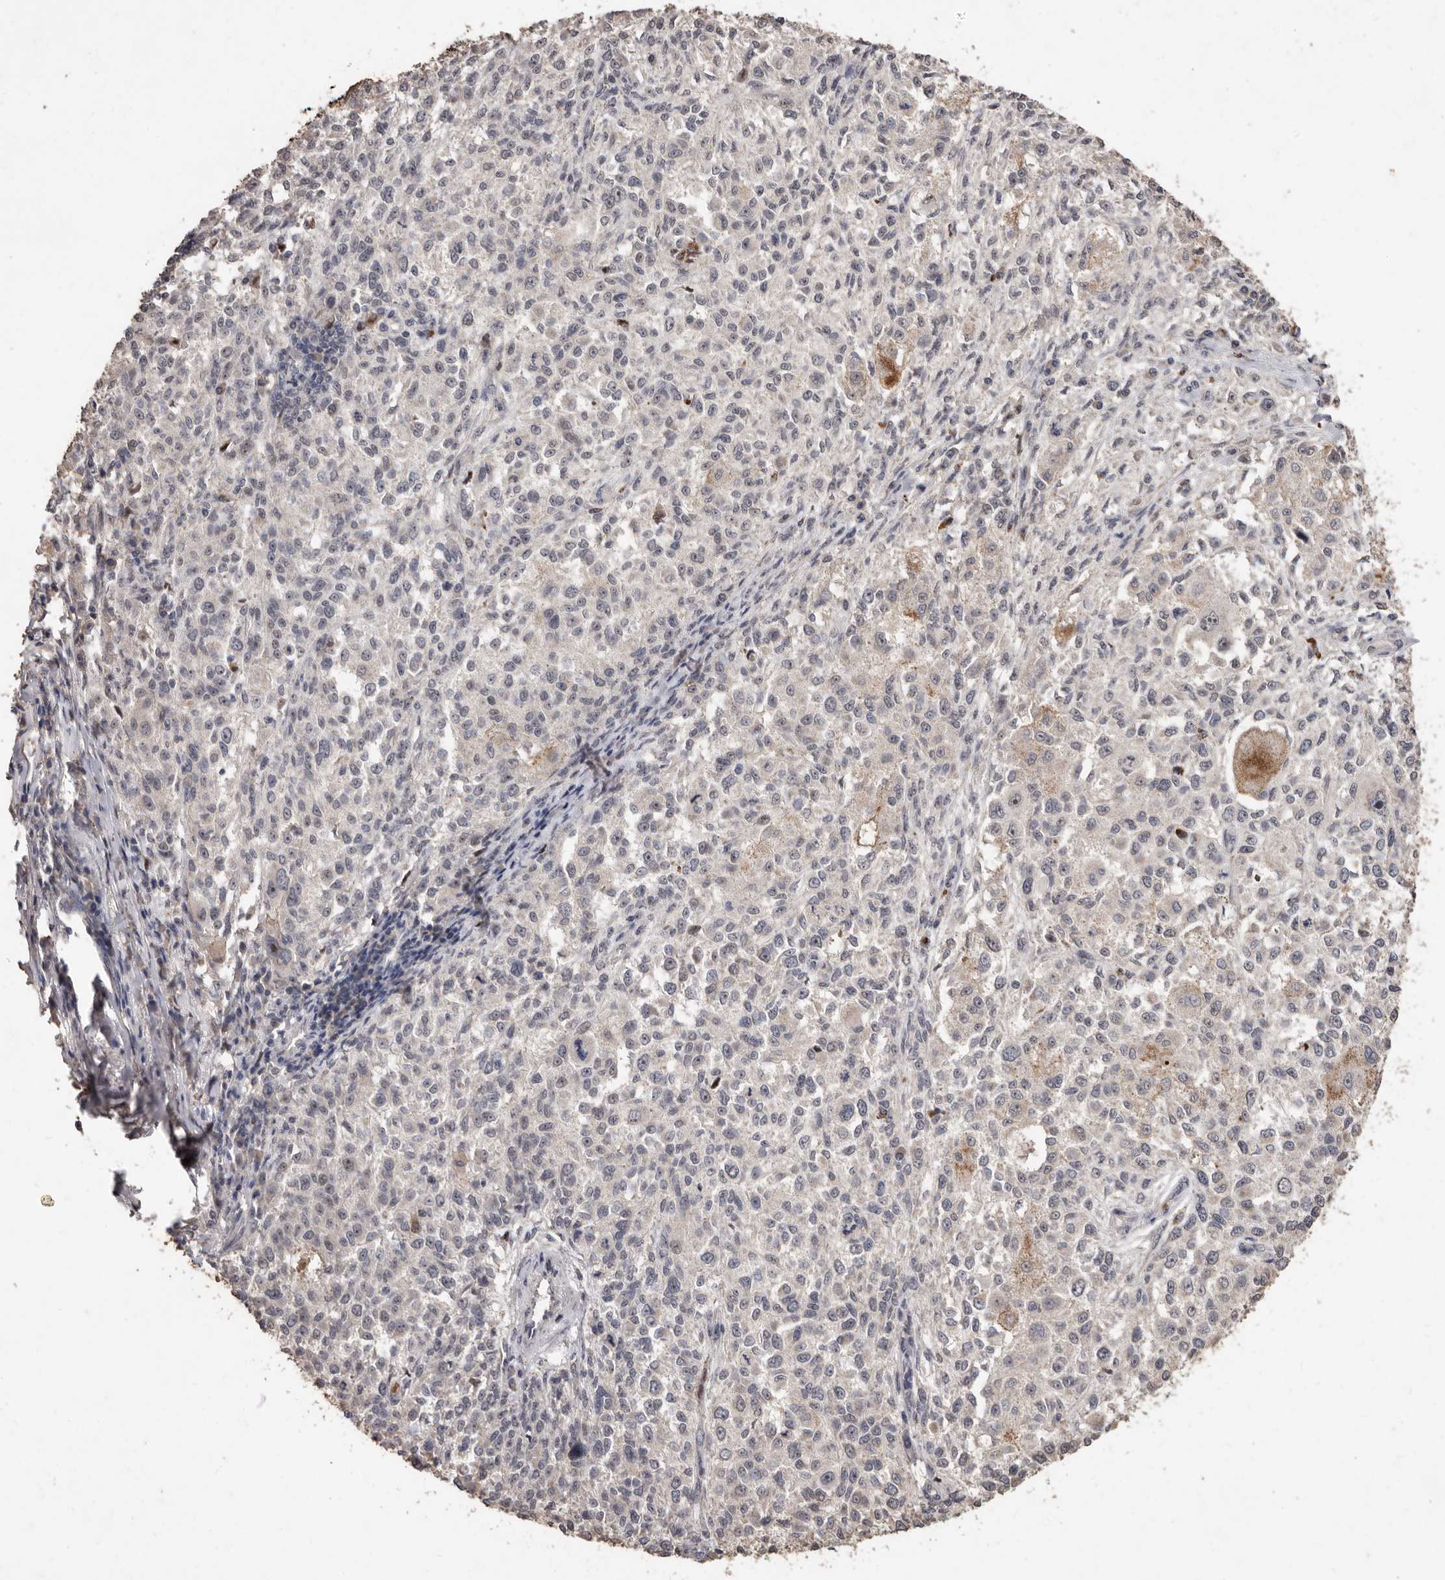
{"staining": {"intensity": "negative", "quantity": "none", "location": "none"}, "tissue": "melanoma", "cell_type": "Tumor cells", "image_type": "cancer", "snomed": [{"axis": "morphology", "description": "Necrosis, NOS"}, {"axis": "morphology", "description": "Malignant melanoma, NOS"}, {"axis": "topography", "description": "Skin"}], "caption": "DAB (3,3'-diaminobenzidine) immunohistochemical staining of human malignant melanoma demonstrates no significant expression in tumor cells. (Brightfield microscopy of DAB (3,3'-diaminobenzidine) immunohistochemistry at high magnification).", "gene": "GRAMD2A", "patient": {"sex": "female", "age": 87}}